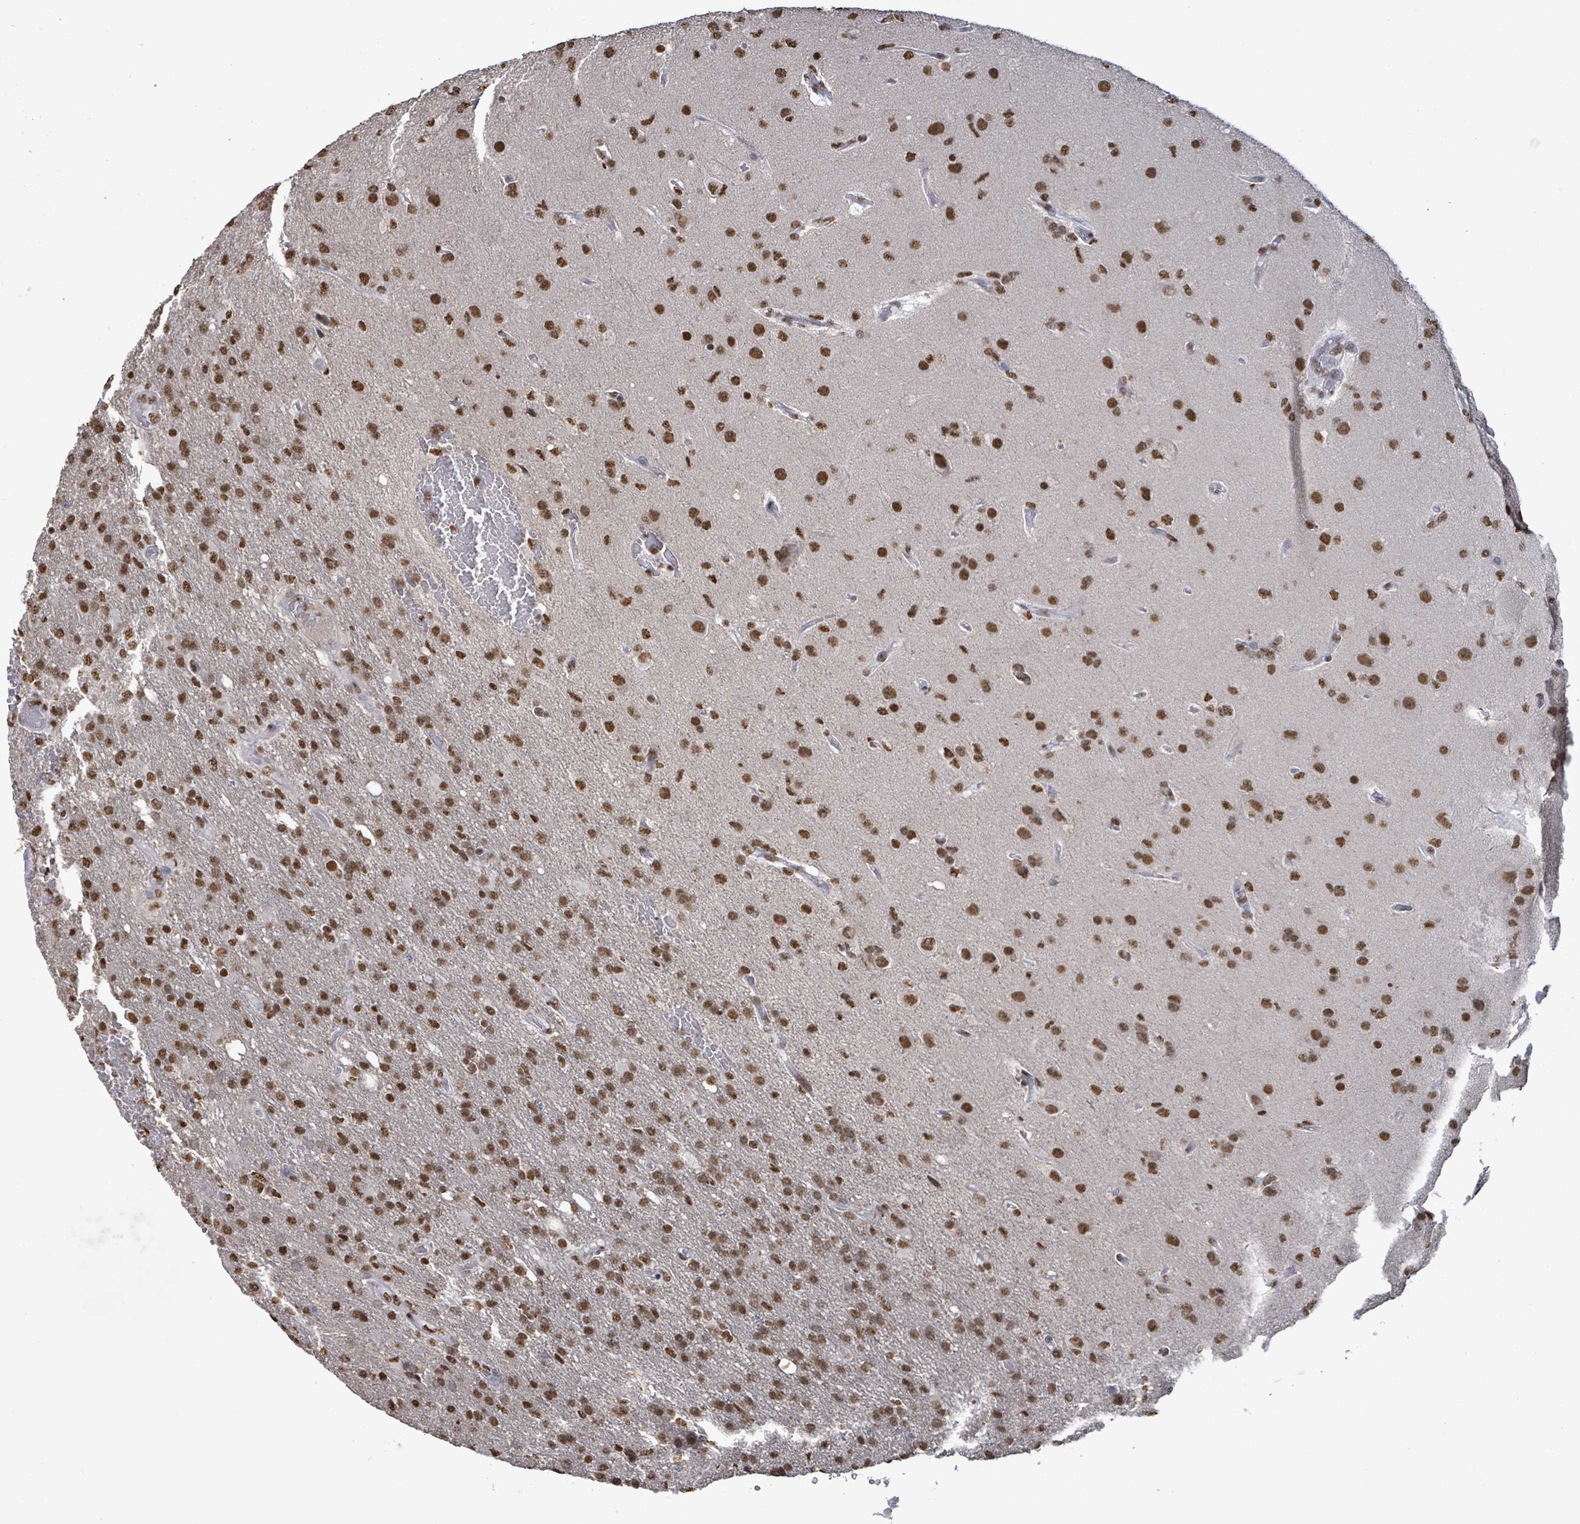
{"staining": {"intensity": "moderate", "quantity": ">75%", "location": "nuclear"}, "tissue": "glioma", "cell_type": "Tumor cells", "image_type": "cancer", "snomed": [{"axis": "morphology", "description": "Glioma, malignant, High grade"}, {"axis": "topography", "description": "Brain"}], "caption": "Malignant glioma (high-grade) stained with IHC reveals moderate nuclear staining in approximately >75% of tumor cells.", "gene": "SAMD14", "patient": {"sex": "female", "age": 74}}